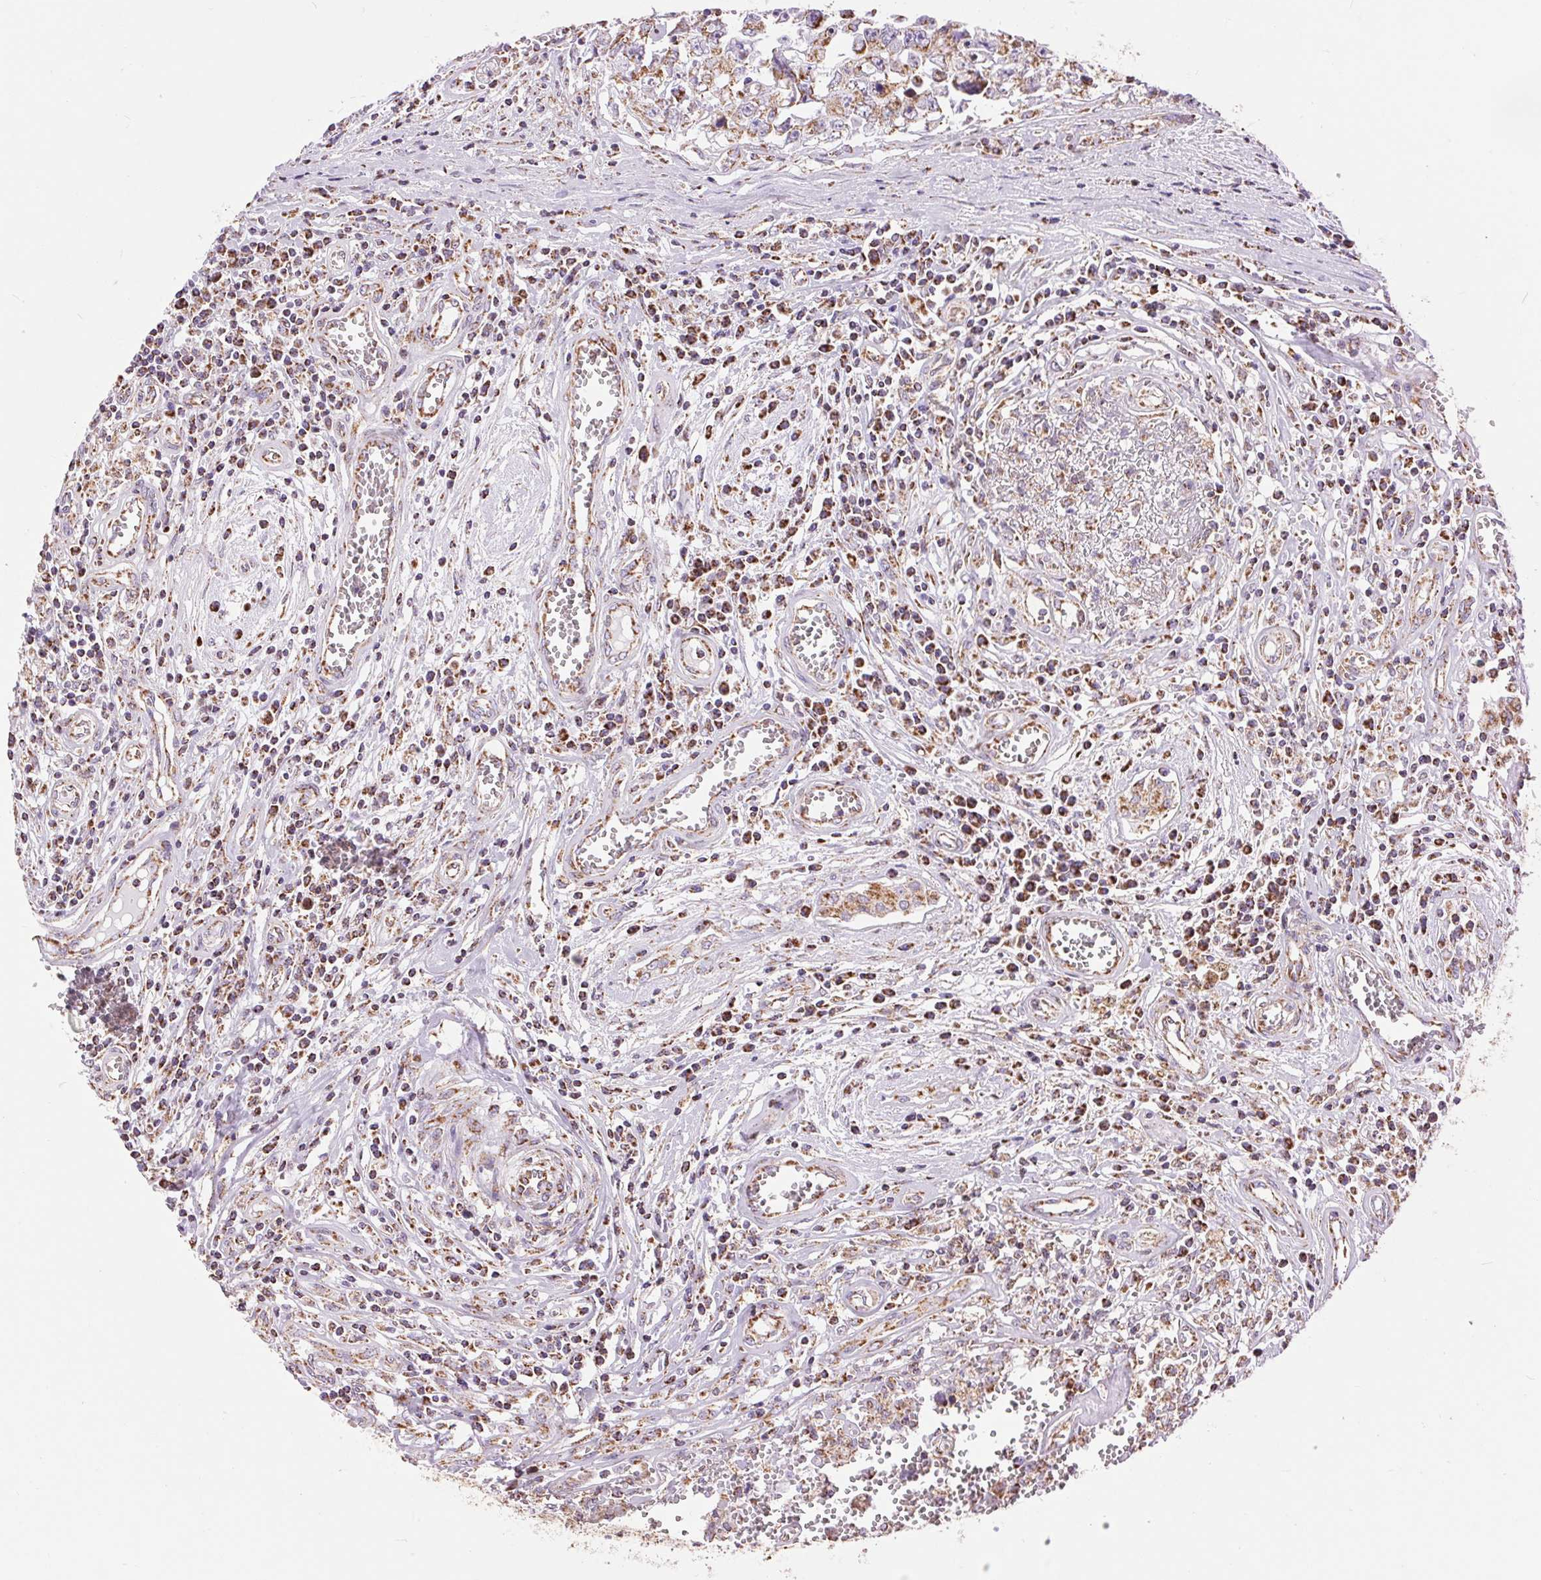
{"staining": {"intensity": "moderate", "quantity": ">75%", "location": "cytoplasmic/membranous"}, "tissue": "testis cancer", "cell_type": "Tumor cells", "image_type": "cancer", "snomed": [{"axis": "morphology", "description": "Carcinoma, Embryonal, NOS"}, {"axis": "topography", "description": "Testis"}], "caption": "Protein staining reveals moderate cytoplasmic/membranous positivity in about >75% of tumor cells in testis cancer. (brown staining indicates protein expression, while blue staining denotes nuclei).", "gene": "ATP5PB", "patient": {"sex": "male", "age": 36}}